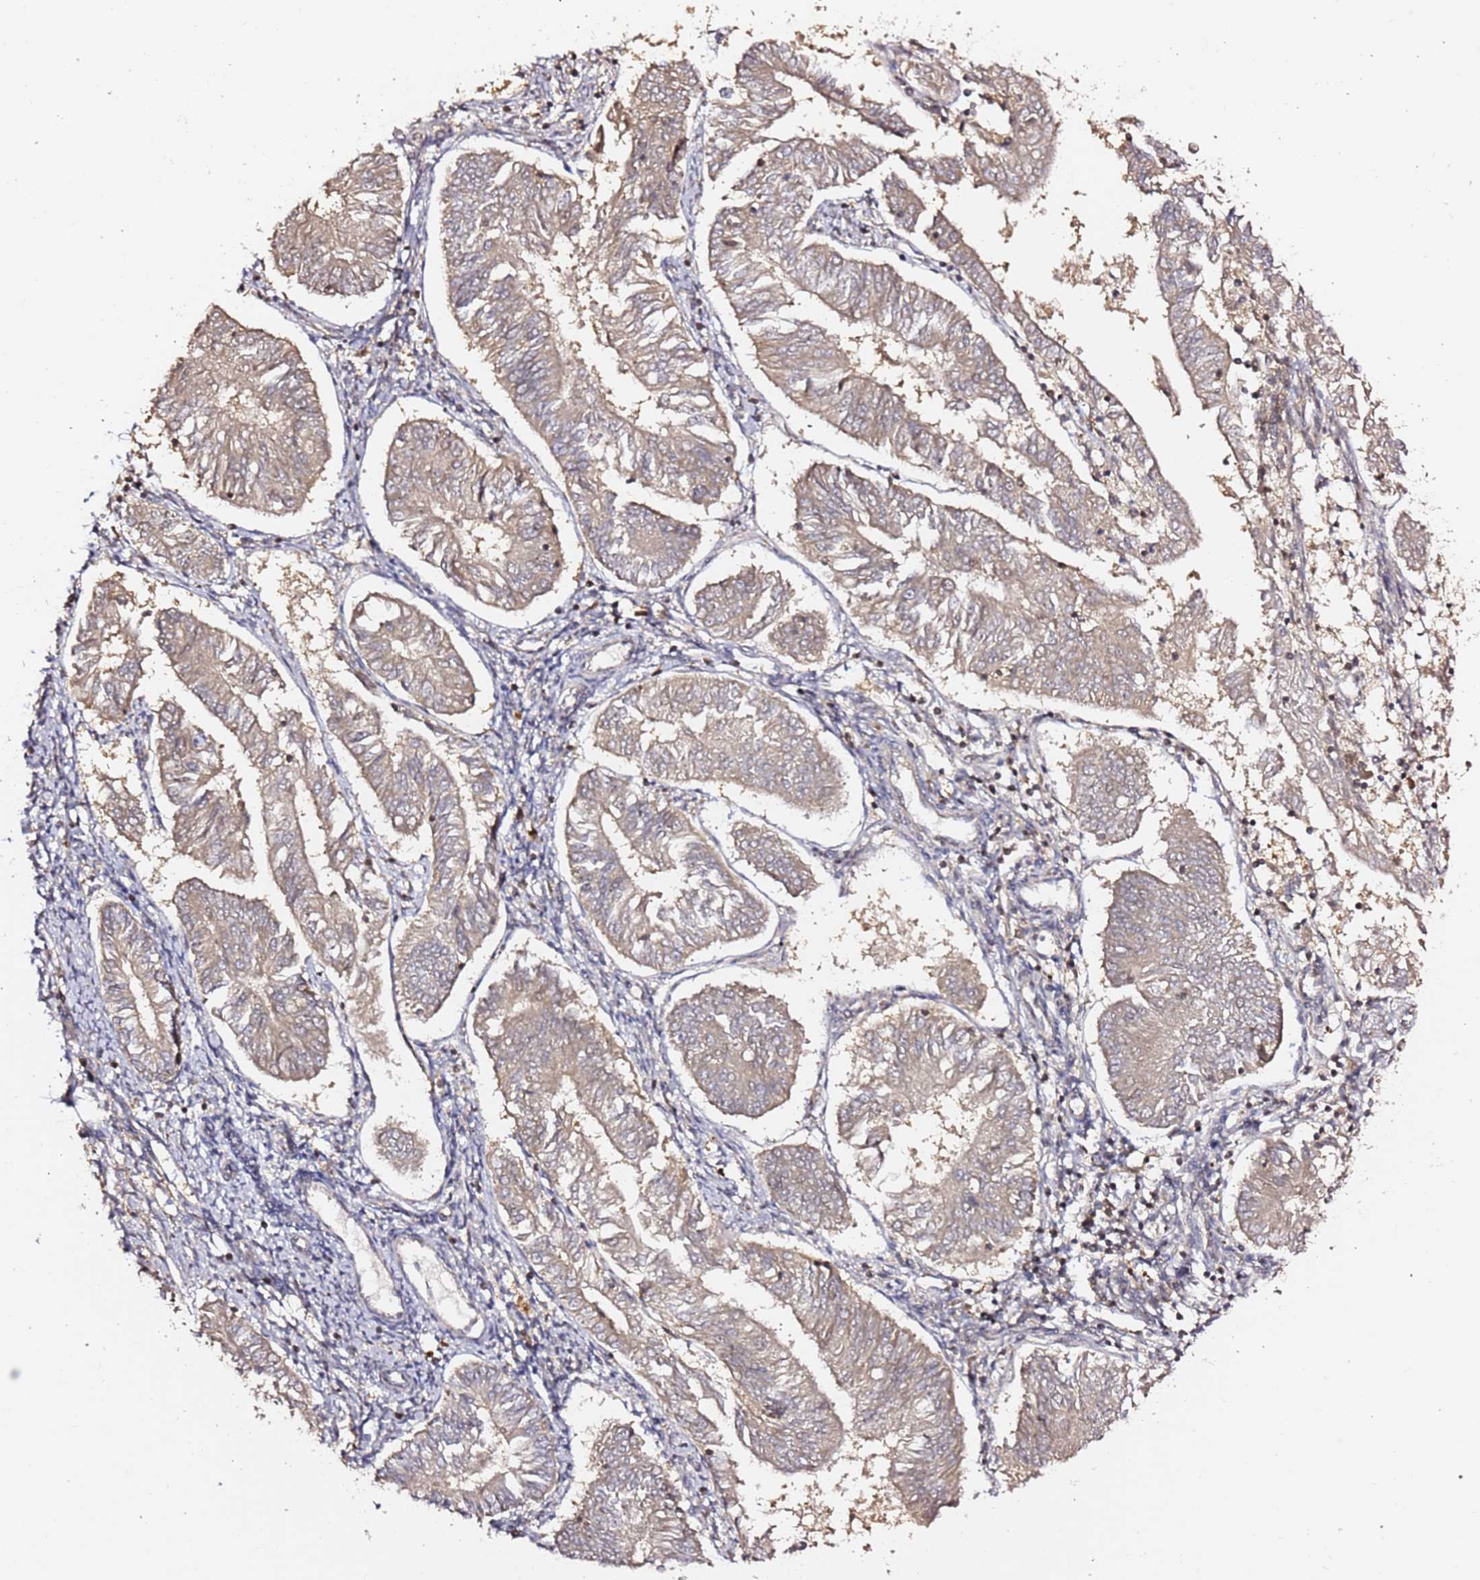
{"staining": {"intensity": "weak", "quantity": "25%-75%", "location": "cytoplasmic/membranous"}, "tissue": "endometrial cancer", "cell_type": "Tumor cells", "image_type": "cancer", "snomed": [{"axis": "morphology", "description": "Adenocarcinoma, NOS"}, {"axis": "topography", "description": "Endometrium"}], "caption": "Weak cytoplasmic/membranous protein positivity is seen in approximately 25%-75% of tumor cells in endometrial cancer. The protein is stained brown, and the nuclei are stained in blue (DAB (3,3'-diaminobenzidine) IHC with brightfield microscopy, high magnification).", "gene": "OR5V1", "patient": {"sex": "female", "age": 58}}